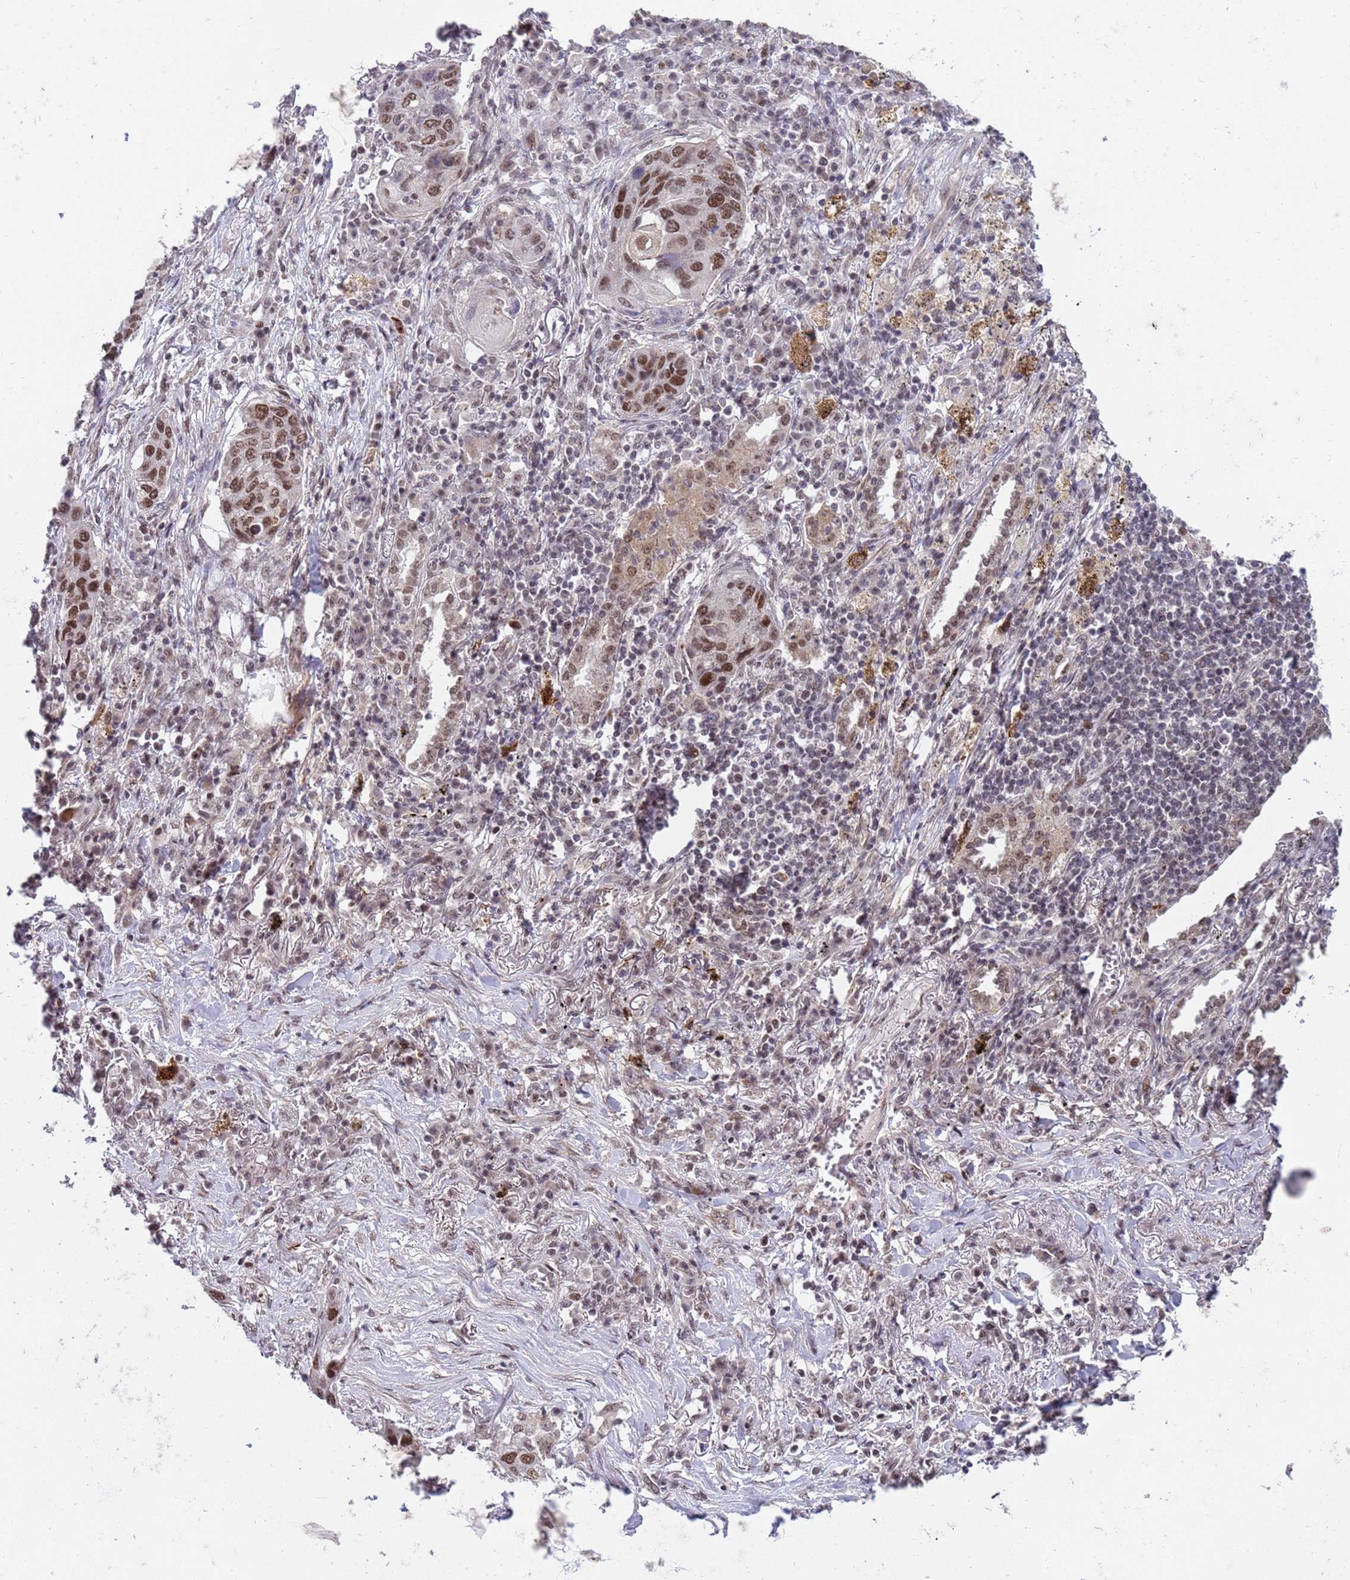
{"staining": {"intensity": "moderate", "quantity": ">75%", "location": "nuclear"}, "tissue": "lung cancer", "cell_type": "Tumor cells", "image_type": "cancer", "snomed": [{"axis": "morphology", "description": "Squamous cell carcinoma, NOS"}, {"axis": "topography", "description": "Lung"}], "caption": "IHC of human lung cancer displays medium levels of moderate nuclear expression in approximately >75% of tumor cells.", "gene": "PPM1H", "patient": {"sex": "female", "age": 63}}